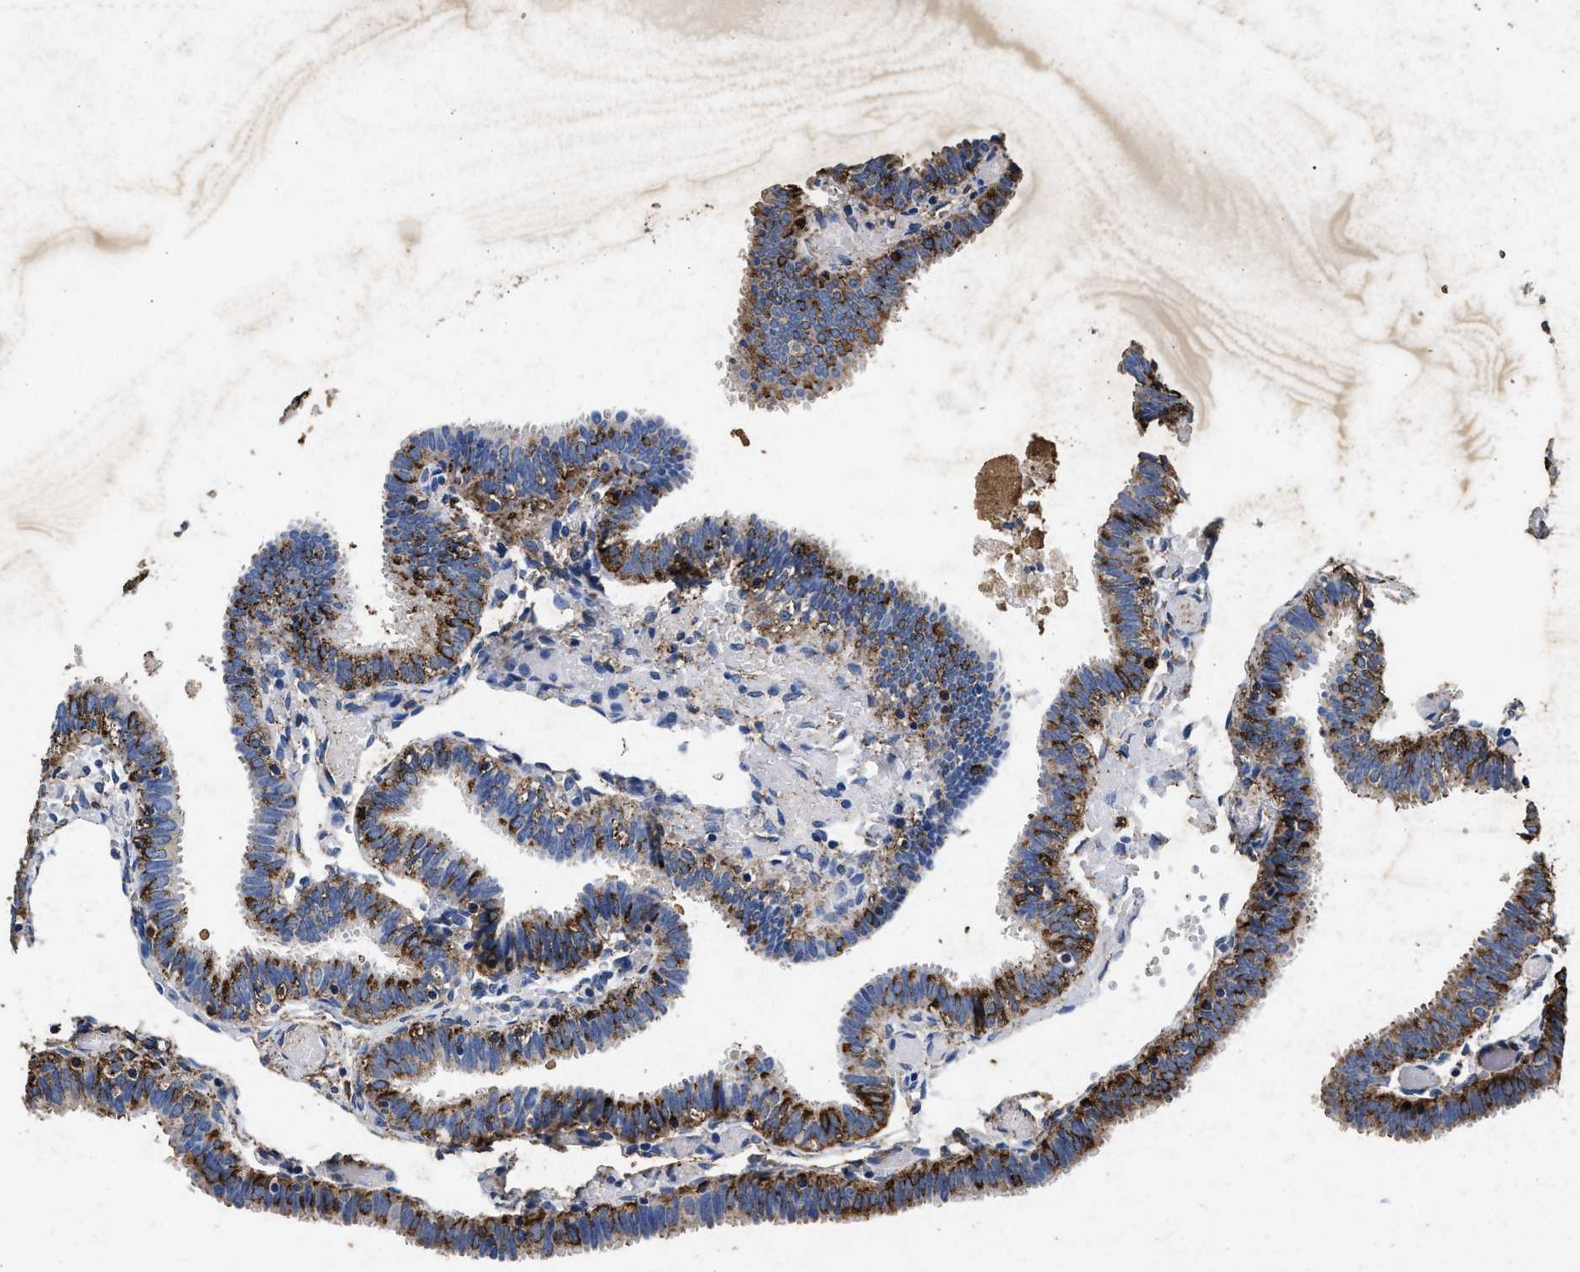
{"staining": {"intensity": "strong", "quantity": ">75%", "location": "cytoplasmic/membranous"}, "tissue": "fallopian tube", "cell_type": "Glandular cells", "image_type": "normal", "snomed": [{"axis": "morphology", "description": "Normal tissue, NOS"}, {"axis": "topography", "description": "Fallopian tube"}], "caption": "Immunohistochemical staining of unremarkable fallopian tube reveals high levels of strong cytoplasmic/membranous positivity in about >75% of glandular cells.", "gene": "LTB4R2", "patient": {"sex": "female", "age": 46}}